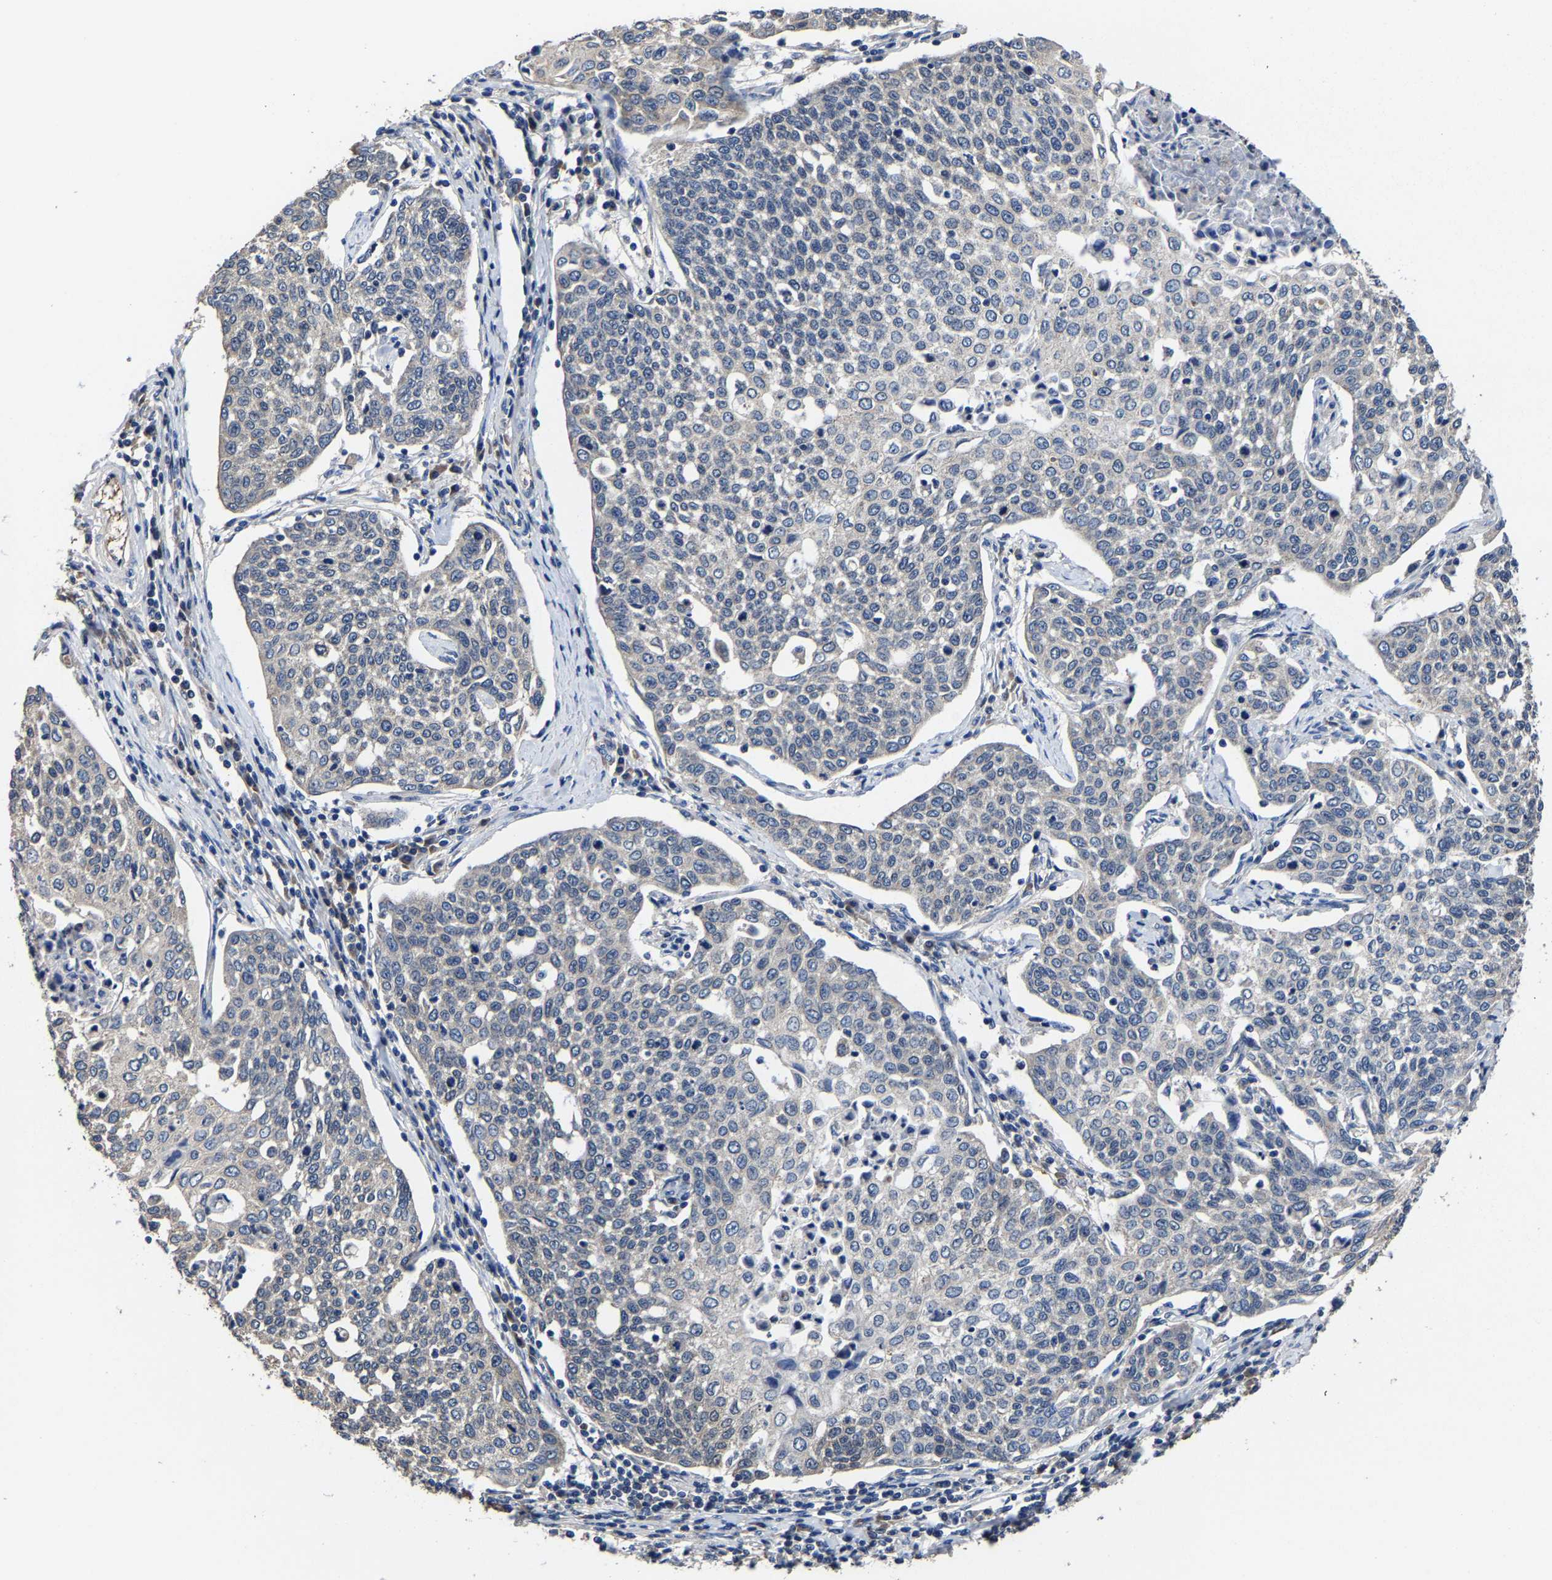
{"staining": {"intensity": "negative", "quantity": "none", "location": "none"}, "tissue": "cervical cancer", "cell_type": "Tumor cells", "image_type": "cancer", "snomed": [{"axis": "morphology", "description": "Squamous cell carcinoma, NOS"}, {"axis": "topography", "description": "Cervix"}], "caption": "A histopathology image of human cervical cancer is negative for staining in tumor cells.", "gene": "EBAG9", "patient": {"sex": "female", "age": 34}}